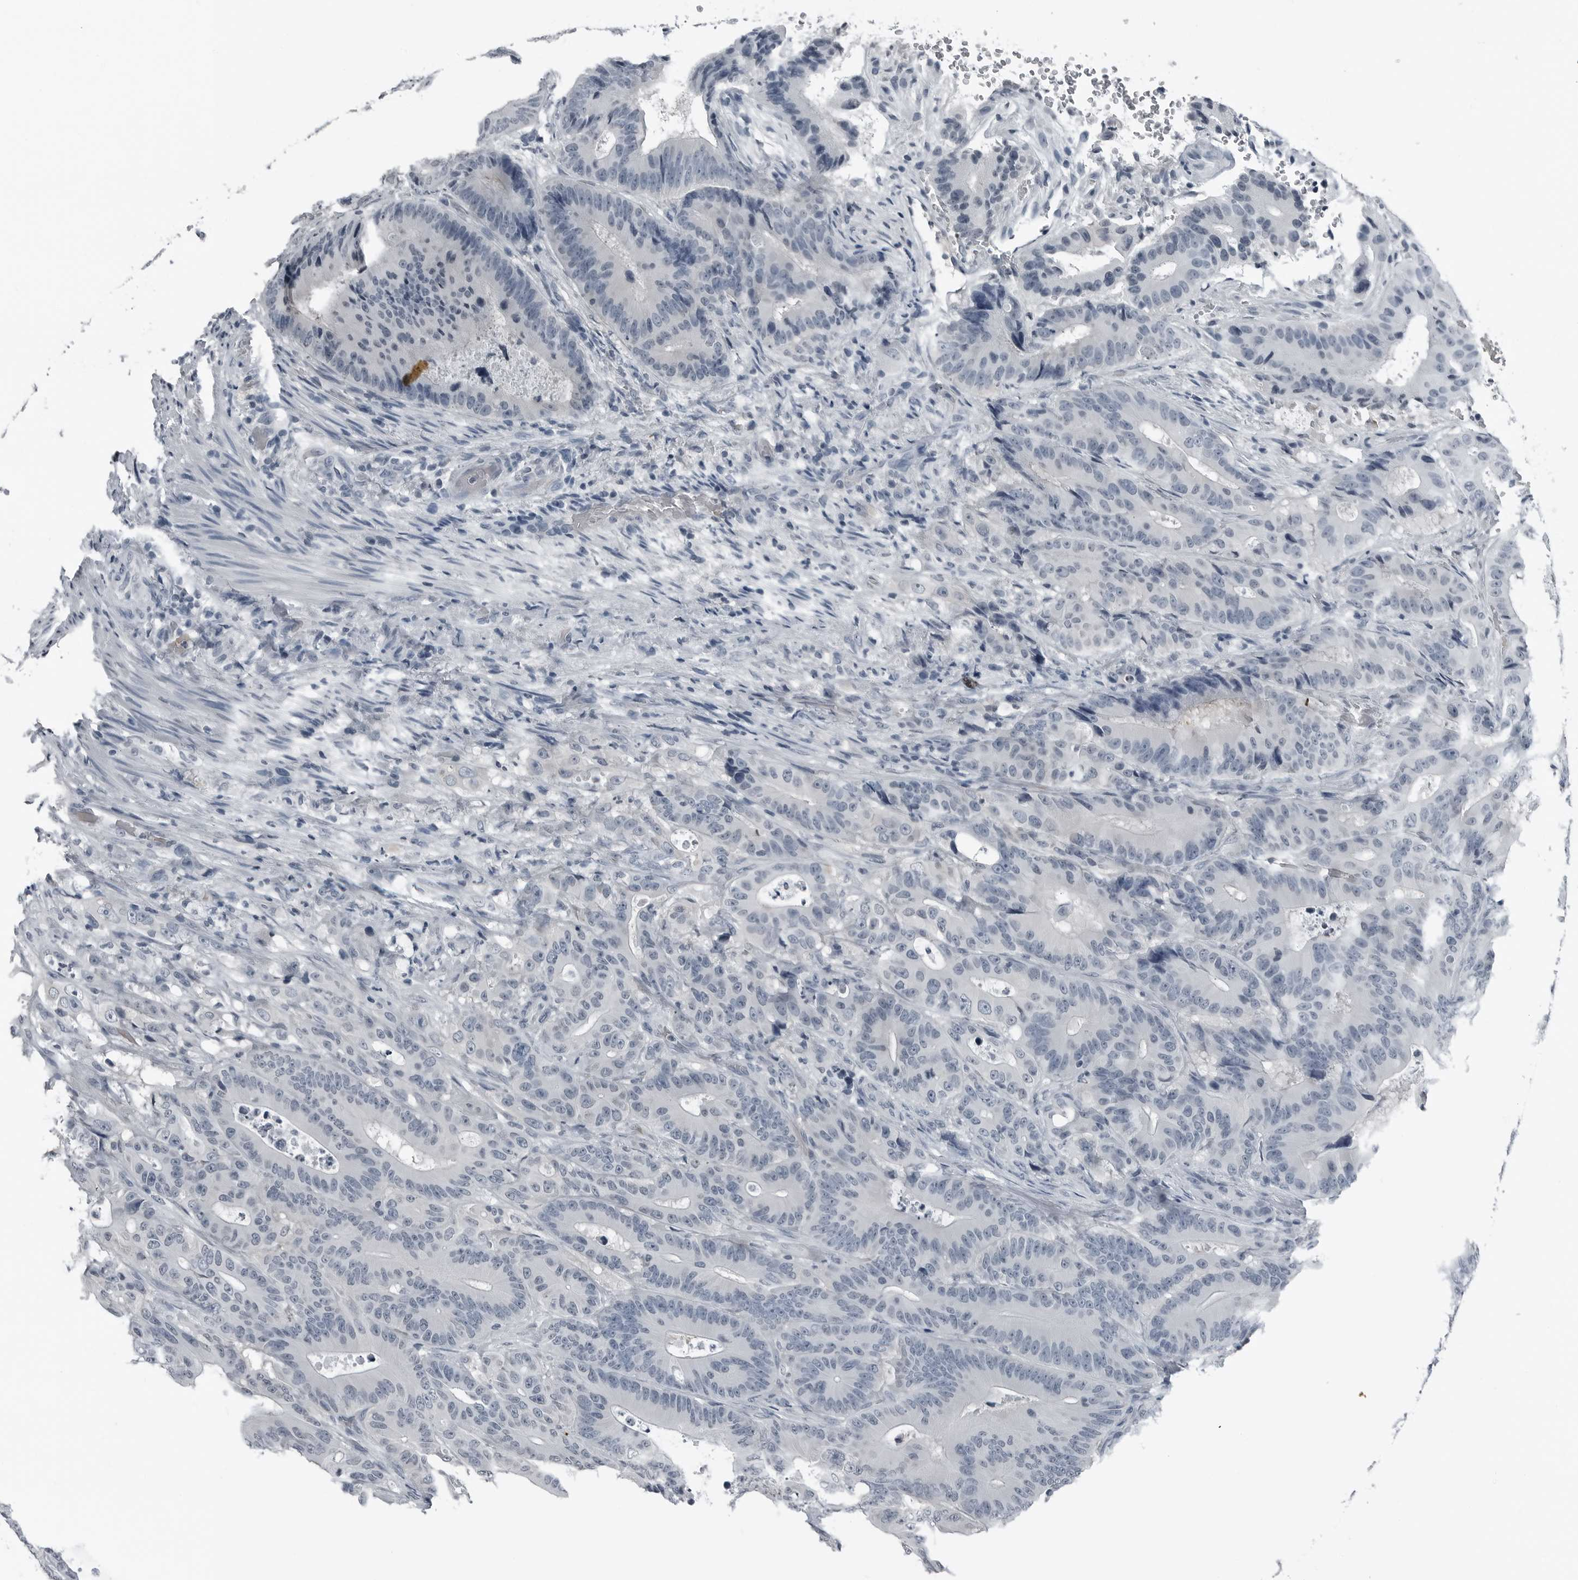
{"staining": {"intensity": "negative", "quantity": "none", "location": "none"}, "tissue": "colorectal cancer", "cell_type": "Tumor cells", "image_type": "cancer", "snomed": [{"axis": "morphology", "description": "Adenocarcinoma, NOS"}, {"axis": "topography", "description": "Colon"}], "caption": "DAB (3,3'-diaminobenzidine) immunohistochemical staining of human colorectal cancer (adenocarcinoma) reveals no significant expression in tumor cells. (DAB (3,3'-diaminobenzidine) immunohistochemistry (IHC) with hematoxylin counter stain).", "gene": "SPINK1", "patient": {"sex": "male", "age": 83}}